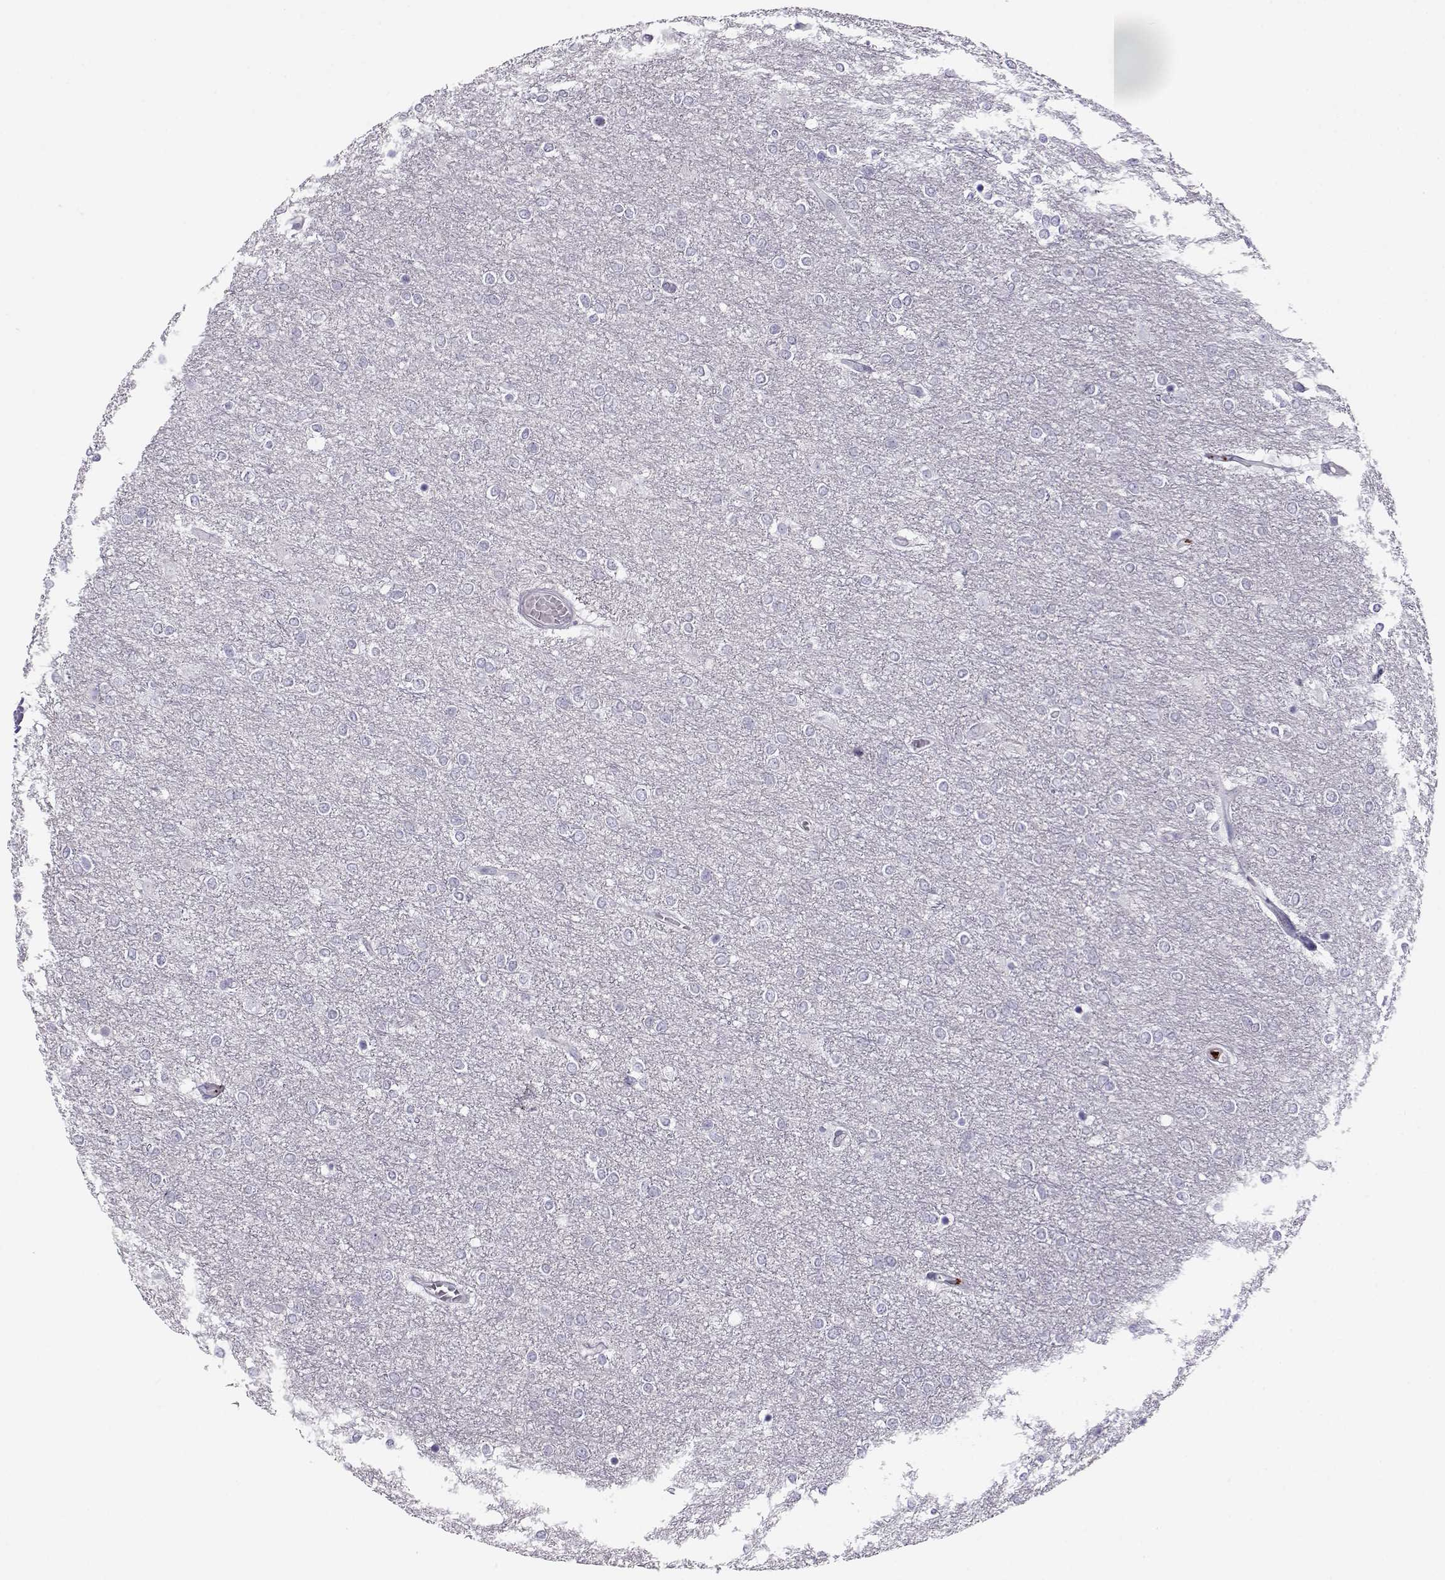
{"staining": {"intensity": "negative", "quantity": "none", "location": "none"}, "tissue": "glioma", "cell_type": "Tumor cells", "image_type": "cancer", "snomed": [{"axis": "morphology", "description": "Glioma, malignant, High grade"}, {"axis": "topography", "description": "Brain"}], "caption": "The micrograph demonstrates no staining of tumor cells in glioma. (DAB (3,3'-diaminobenzidine) IHC, high magnification).", "gene": "KLF17", "patient": {"sex": "female", "age": 61}}